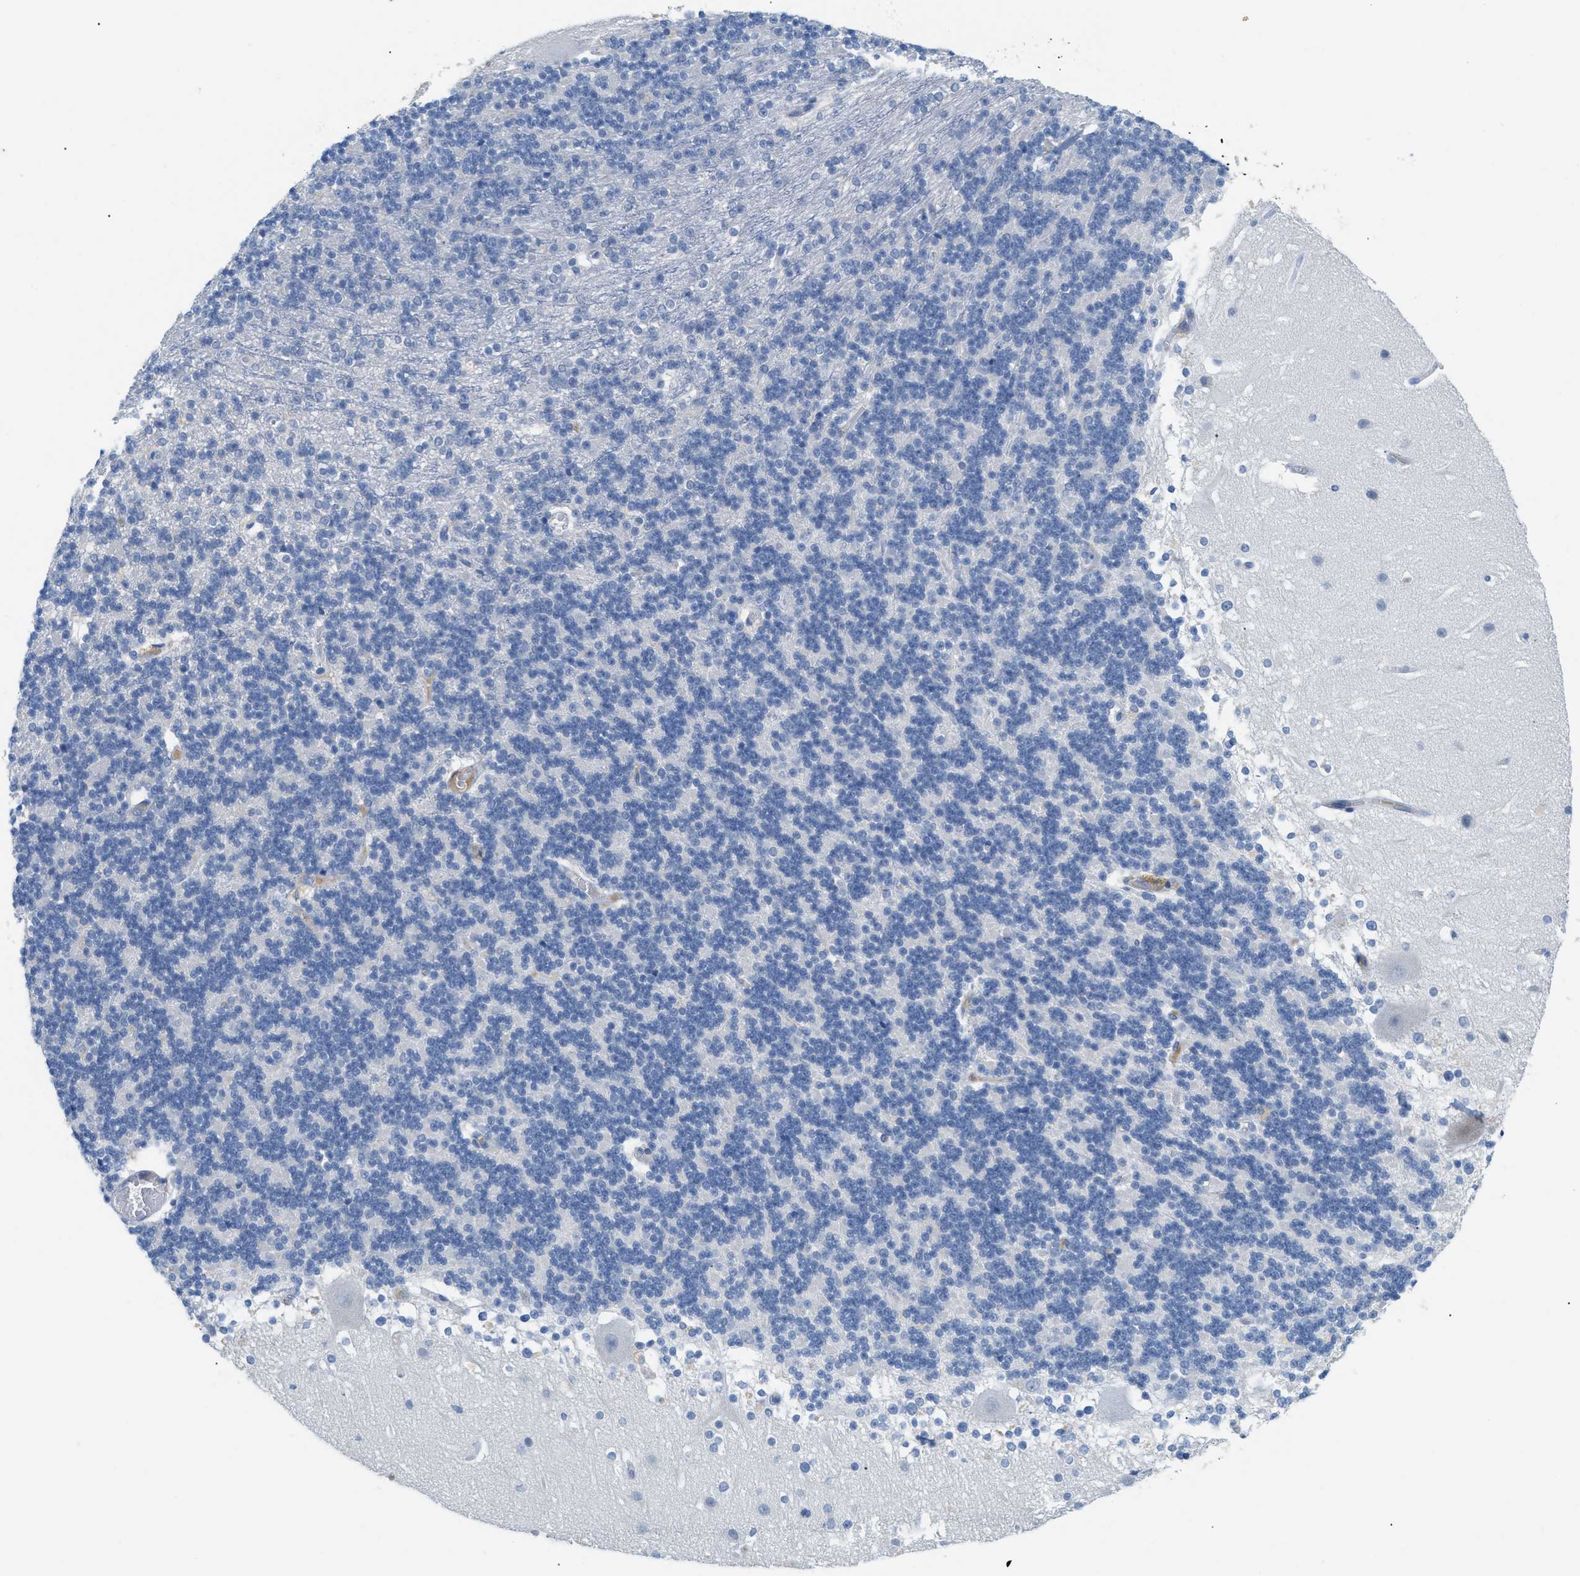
{"staining": {"intensity": "negative", "quantity": "none", "location": "none"}, "tissue": "cerebellum", "cell_type": "Cells in granular layer", "image_type": "normal", "snomed": [{"axis": "morphology", "description": "Normal tissue, NOS"}, {"axis": "topography", "description": "Cerebellum"}], "caption": "Protein analysis of normal cerebellum demonstrates no significant expression in cells in granular layer.", "gene": "HSF2", "patient": {"sex": "female", "age": 19}}